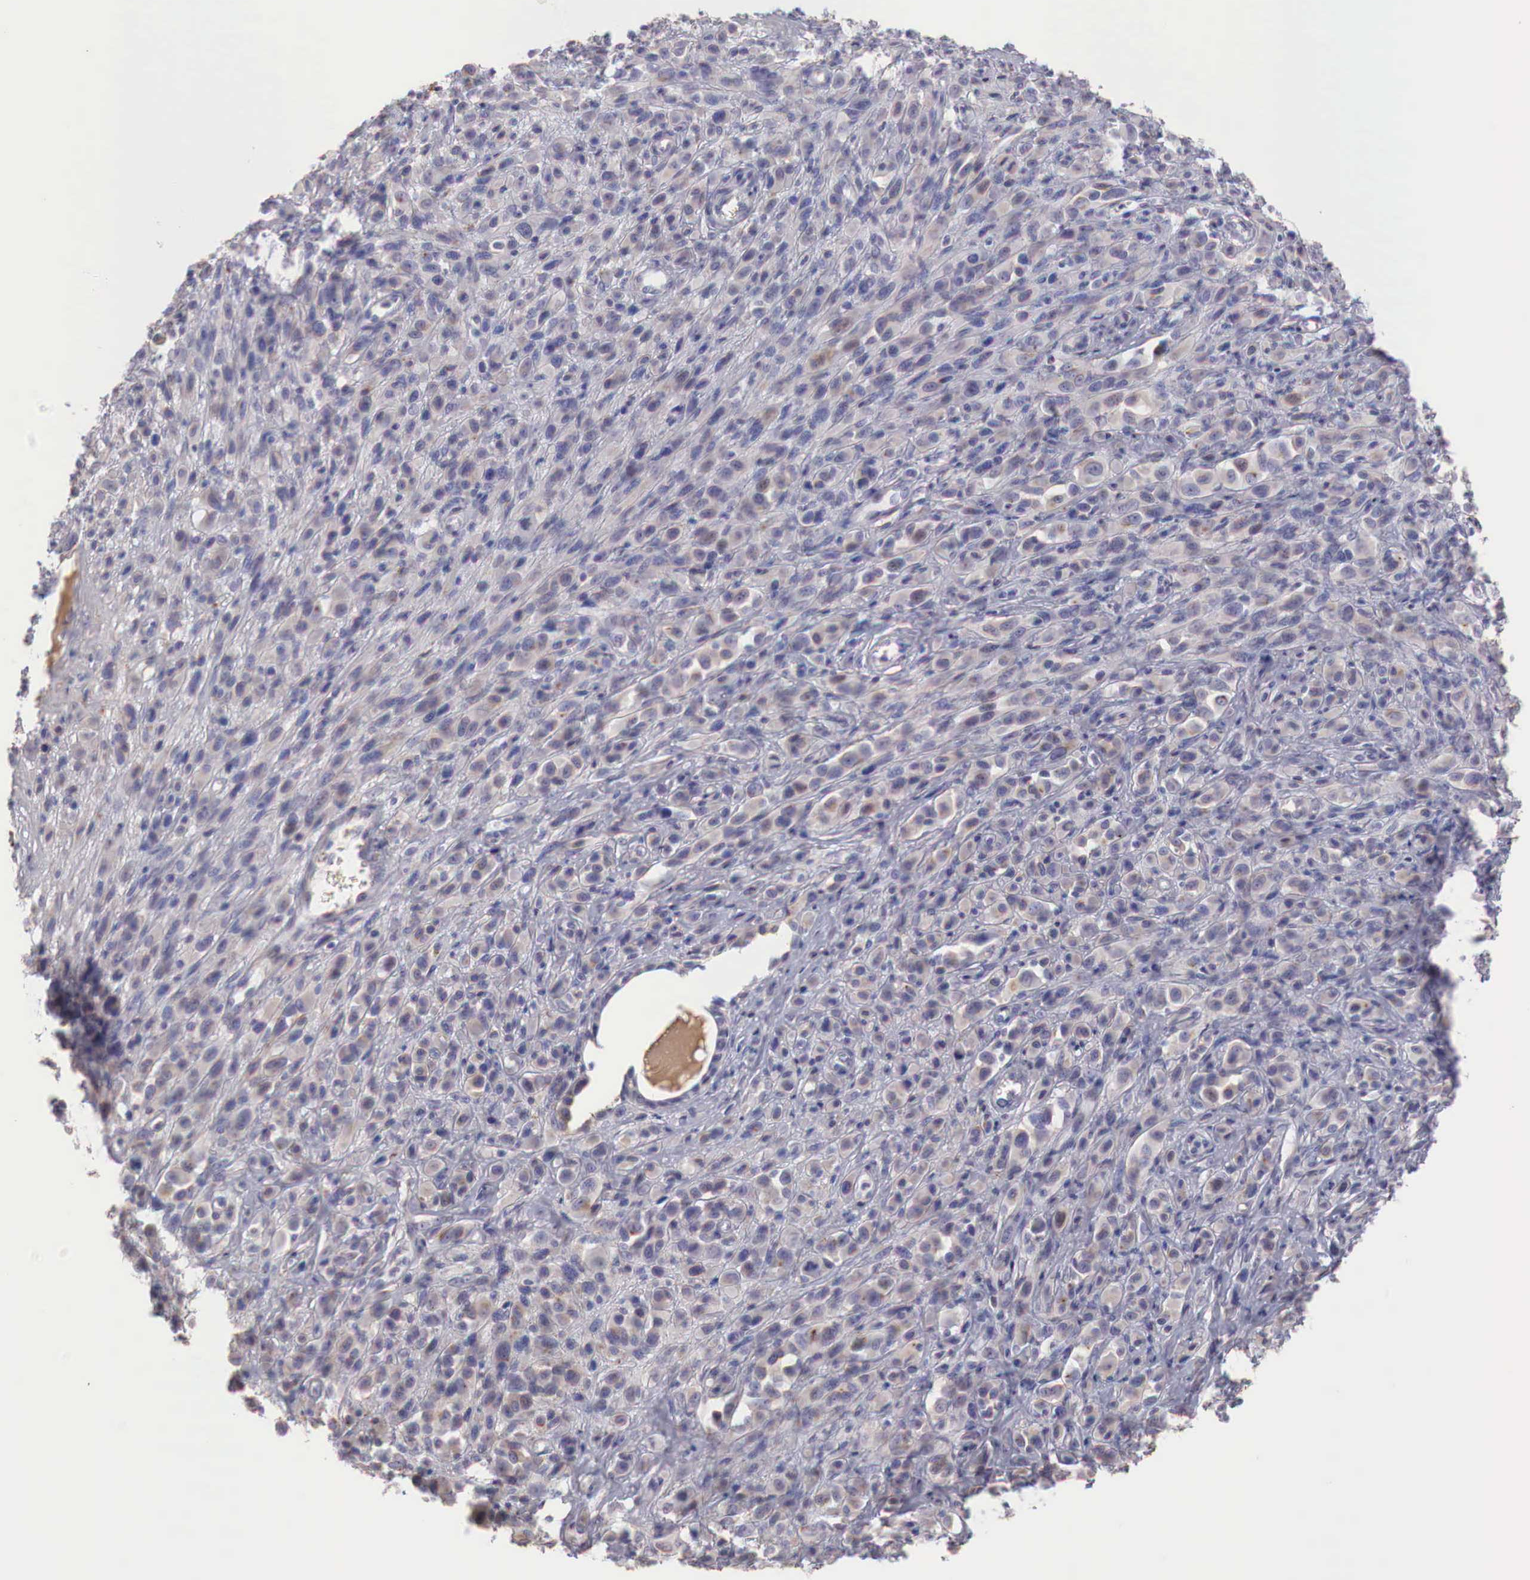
{"staining": {"intensity": "weak", "quantity": "<25%", "location": "cytoplasmic/membranous"}, "tissue": "melanoma", "cell_type": "Tumor cells", "image_type": "cancer", "snomed": [{"axis": "morphology", "description": "Malignant melanoma, NOS"}, {"axis": "topography", "description": "Skin"}], "caption": "The image displays no staining of tumor cells in malignant melanoma. (Stains: DAB (3,3'-diaminobenzidine) immunohistochemistry (IHC) with hematoxylin counter stain, Microscopy: brightfield microscopy at high magnification).", "gene": "XPNPEP2", "patient": {"sex": "male", "age": 51}}